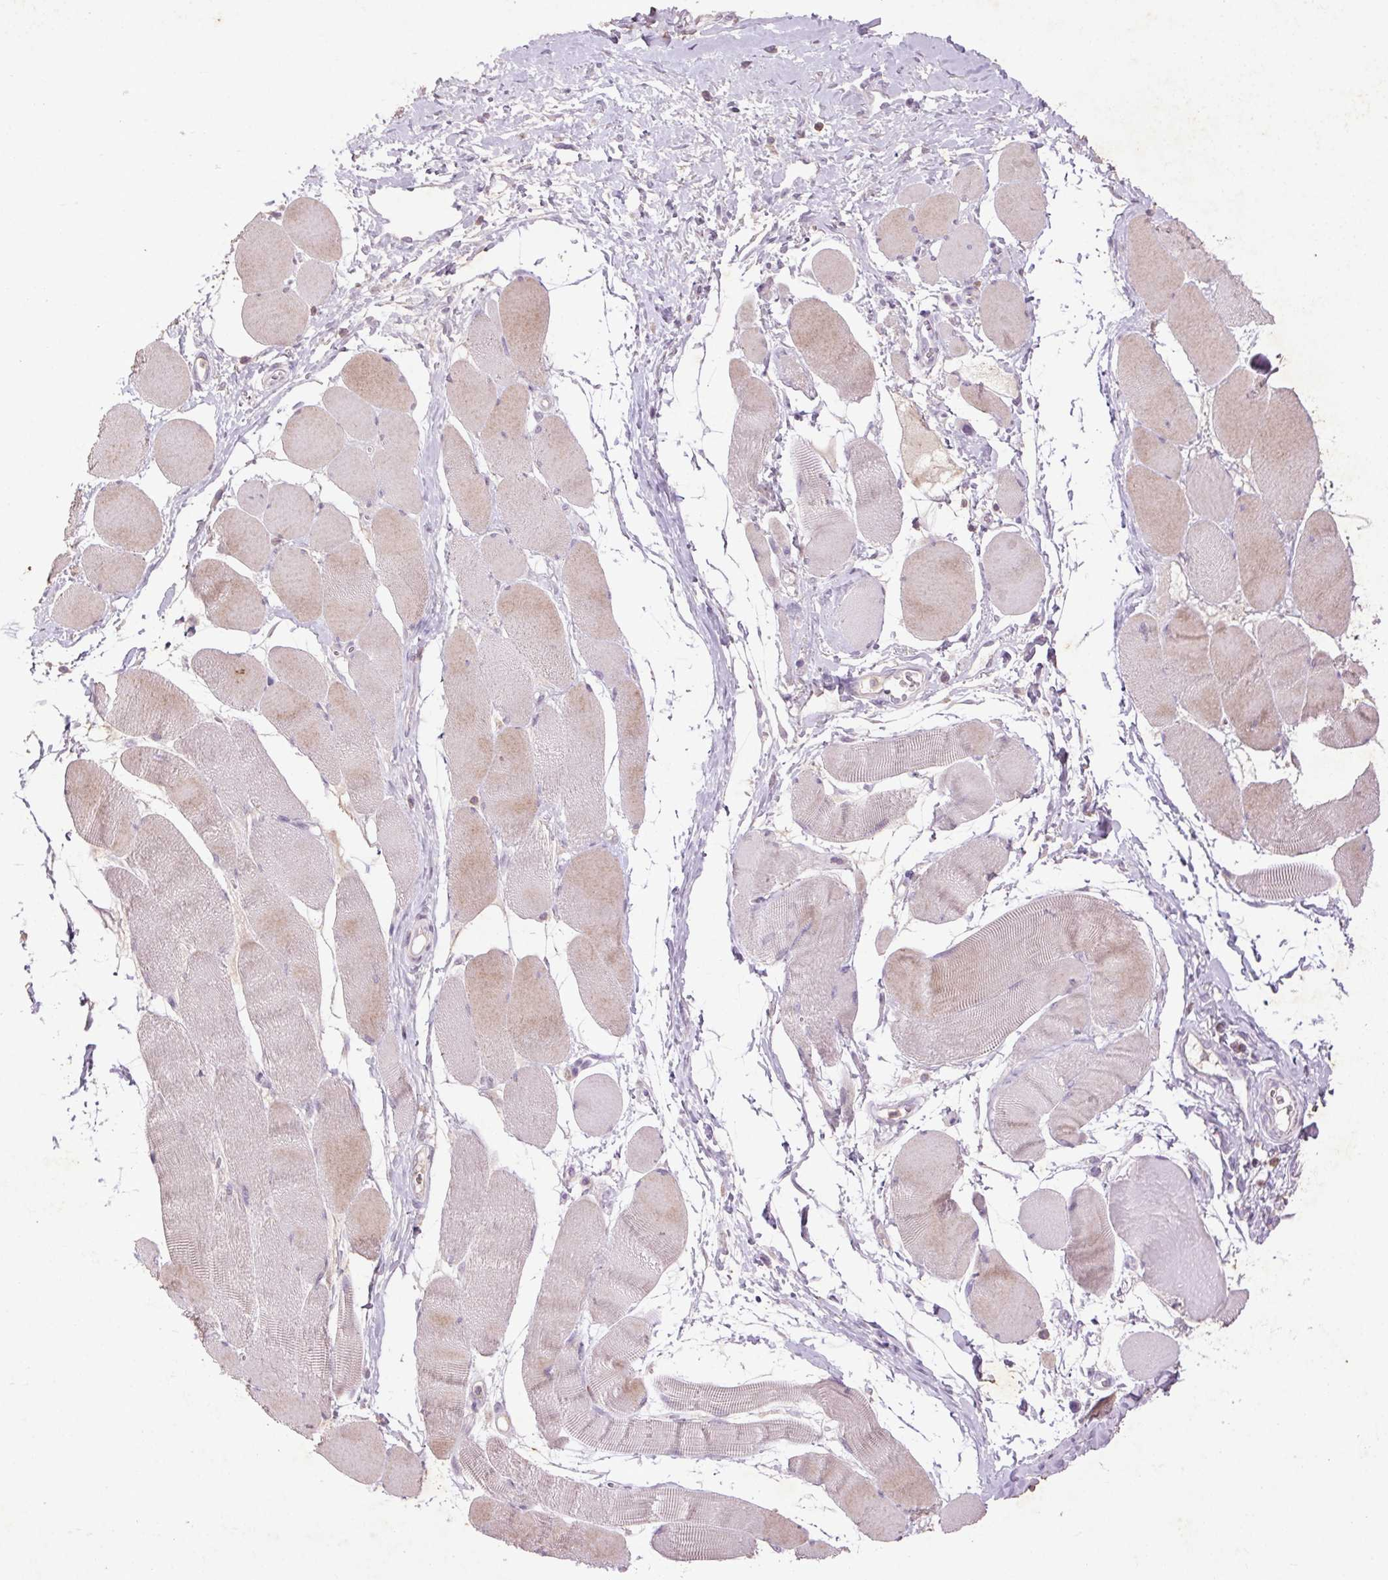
{"staining": {"intensity": "weak", "quantity": "25%-75%", "location": "cytoplasmic/membranous"}, "tissue": "skeletal muscle", "cell_type": "Myocytes", "image_type": "normal", "snomed": [{"axis": "morphology", "description": "Normal tissue, NOS"}, {"axis": "topography", "description": "Skeletal muscle"}], "caption": "Myocytes exhibit weak cytoplasmic/membranous staining in about 25%-75% of cells in normal skeletal muscle. (DAB IHC, brown staining for protein, blue staining for nuclei).", "gene": "FNDC7", "patient": {"sex": "female", "age": 75}}